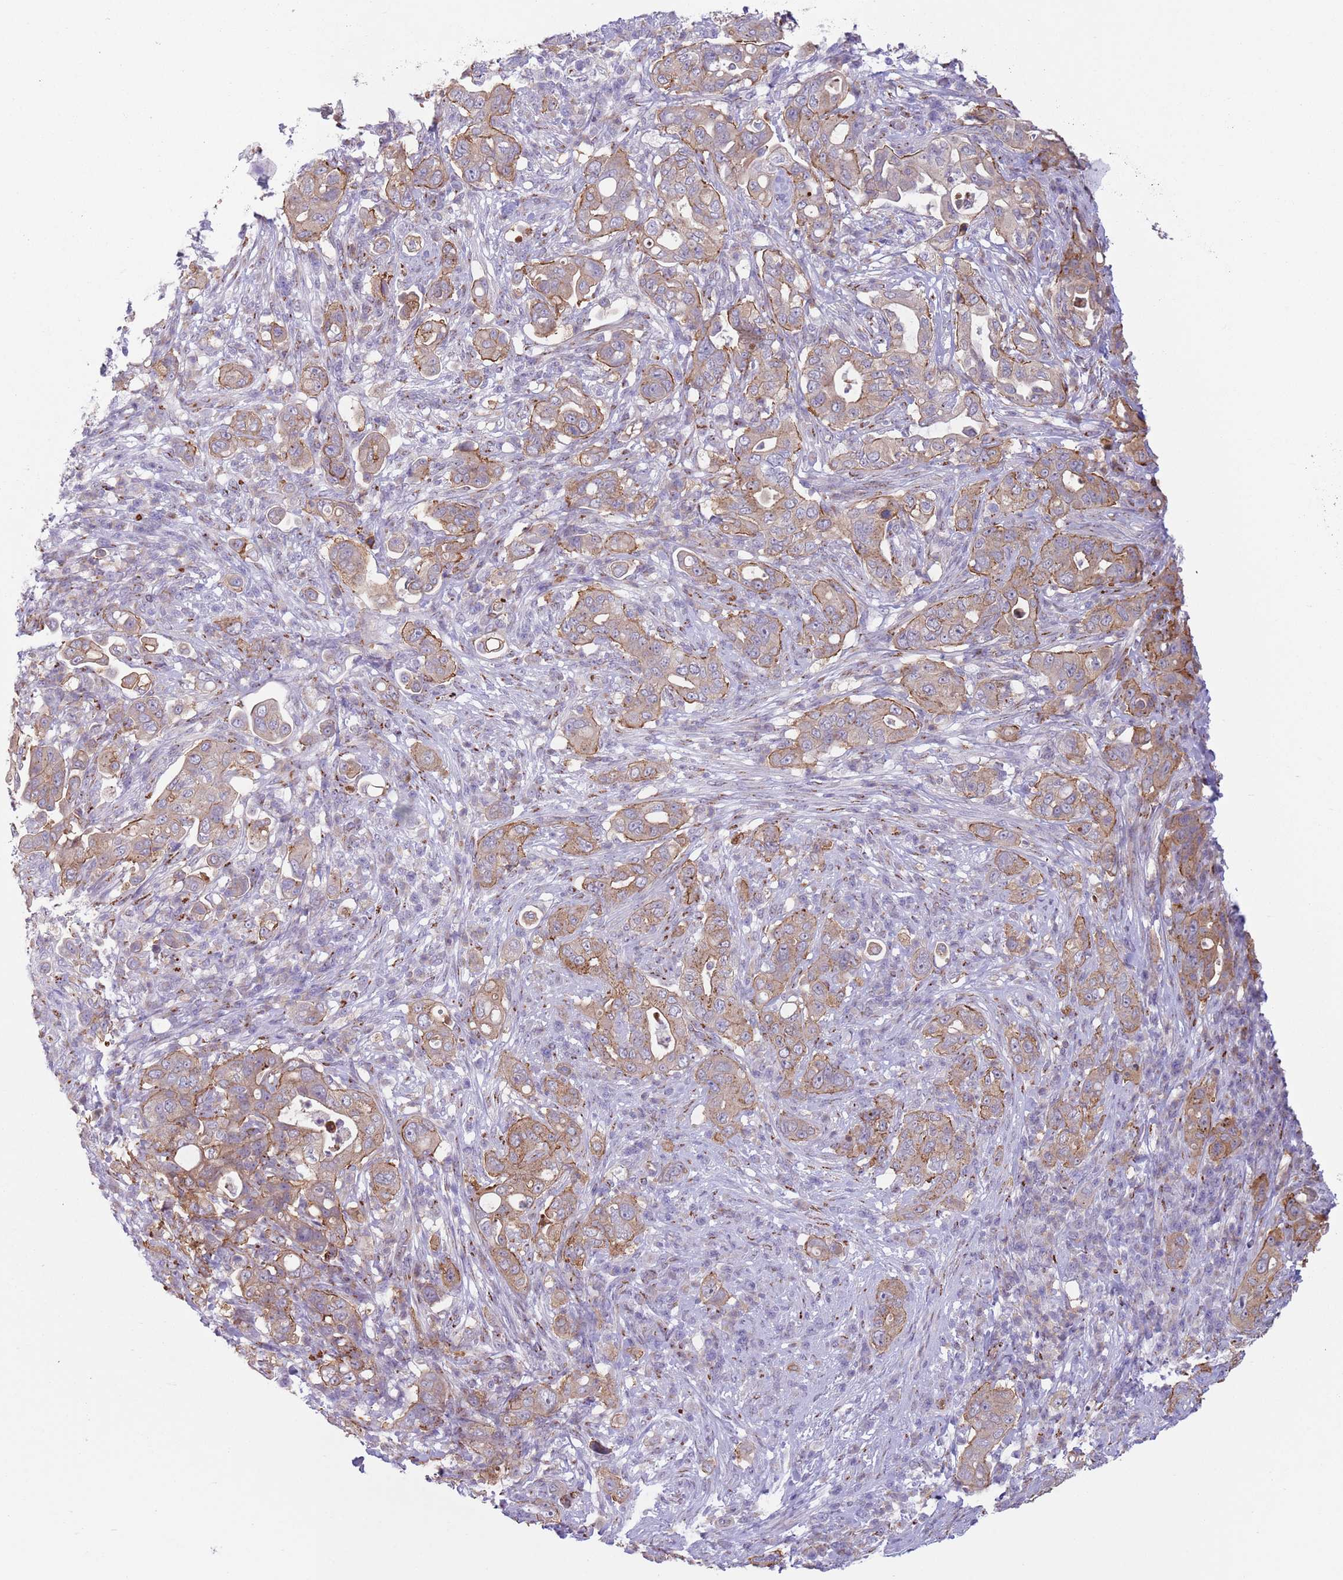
{"staining": {"intensity": "moderate", "quantity": ">75%", "location": "cytoplasmic/membranous"}, "tissue": "pancreatic cancer", "cell_type": "Tumor cells", "image_type": "cancer", "snomed": [{"axis": "morphology", "description": "Normal tissue, NOS"}, {"axis": "morphology", "description": "Adenocarcinoma, NOS"}, {"axis": "topography", "description": "Lymph node"}, {"axis": "topography", "description": "Pancreas"}], "caption": "IHC photomicrograph of neoplastic tissue: human pancreatic cancer (adenocarcinoma) stained using IHC exhibits medium levels of moderate protein expression localized specifically in the cytoplasmic/membranous of tumor cells, appearing as a cytoplasmic/membranous brown color.", "gene": "C20orf96", "patient": {"sex": "female", "age": 67}}